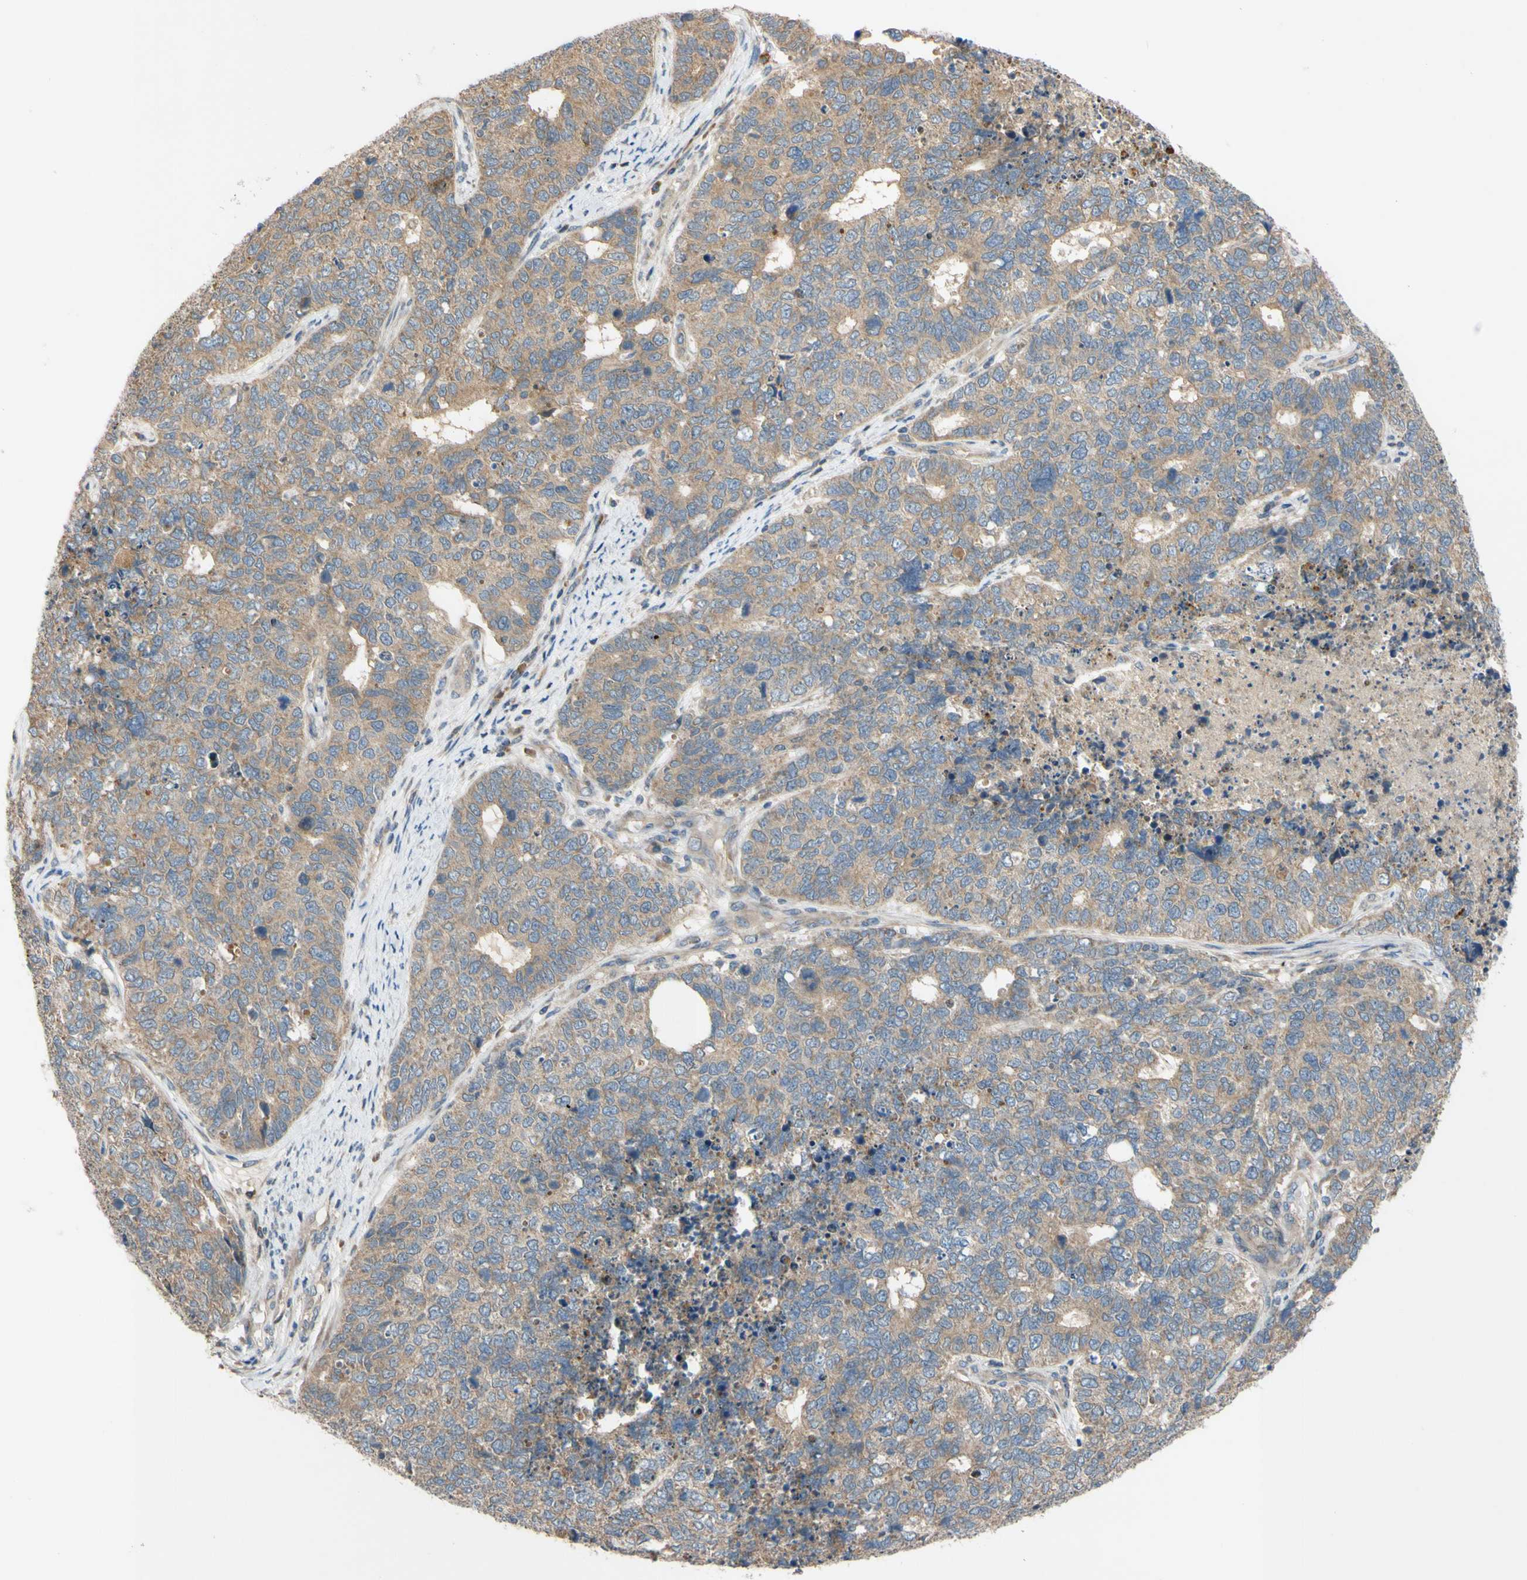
{"staining": {"intensity": "moderate", "quantity": ">75%", "location": "cytoplasmic/membranous"}, "tissue": "cervical cancer", "cell_type": "Tumor cells", "image_type": "cancer", "snomed": [{"axis": "morphology", "description": "Squamous cell carcinoma, NOS"}, {"axis": "topography", "description": "Cervix"}], "caption": "Protein staining of cervical cancer (squamous cell carcinoma) tissue shows moderate cytoplasmic/membranous positivity in about >75% of tumor cells.", "gene": "MBTPS2", "patient": {"sex": "female", "age": 63}}